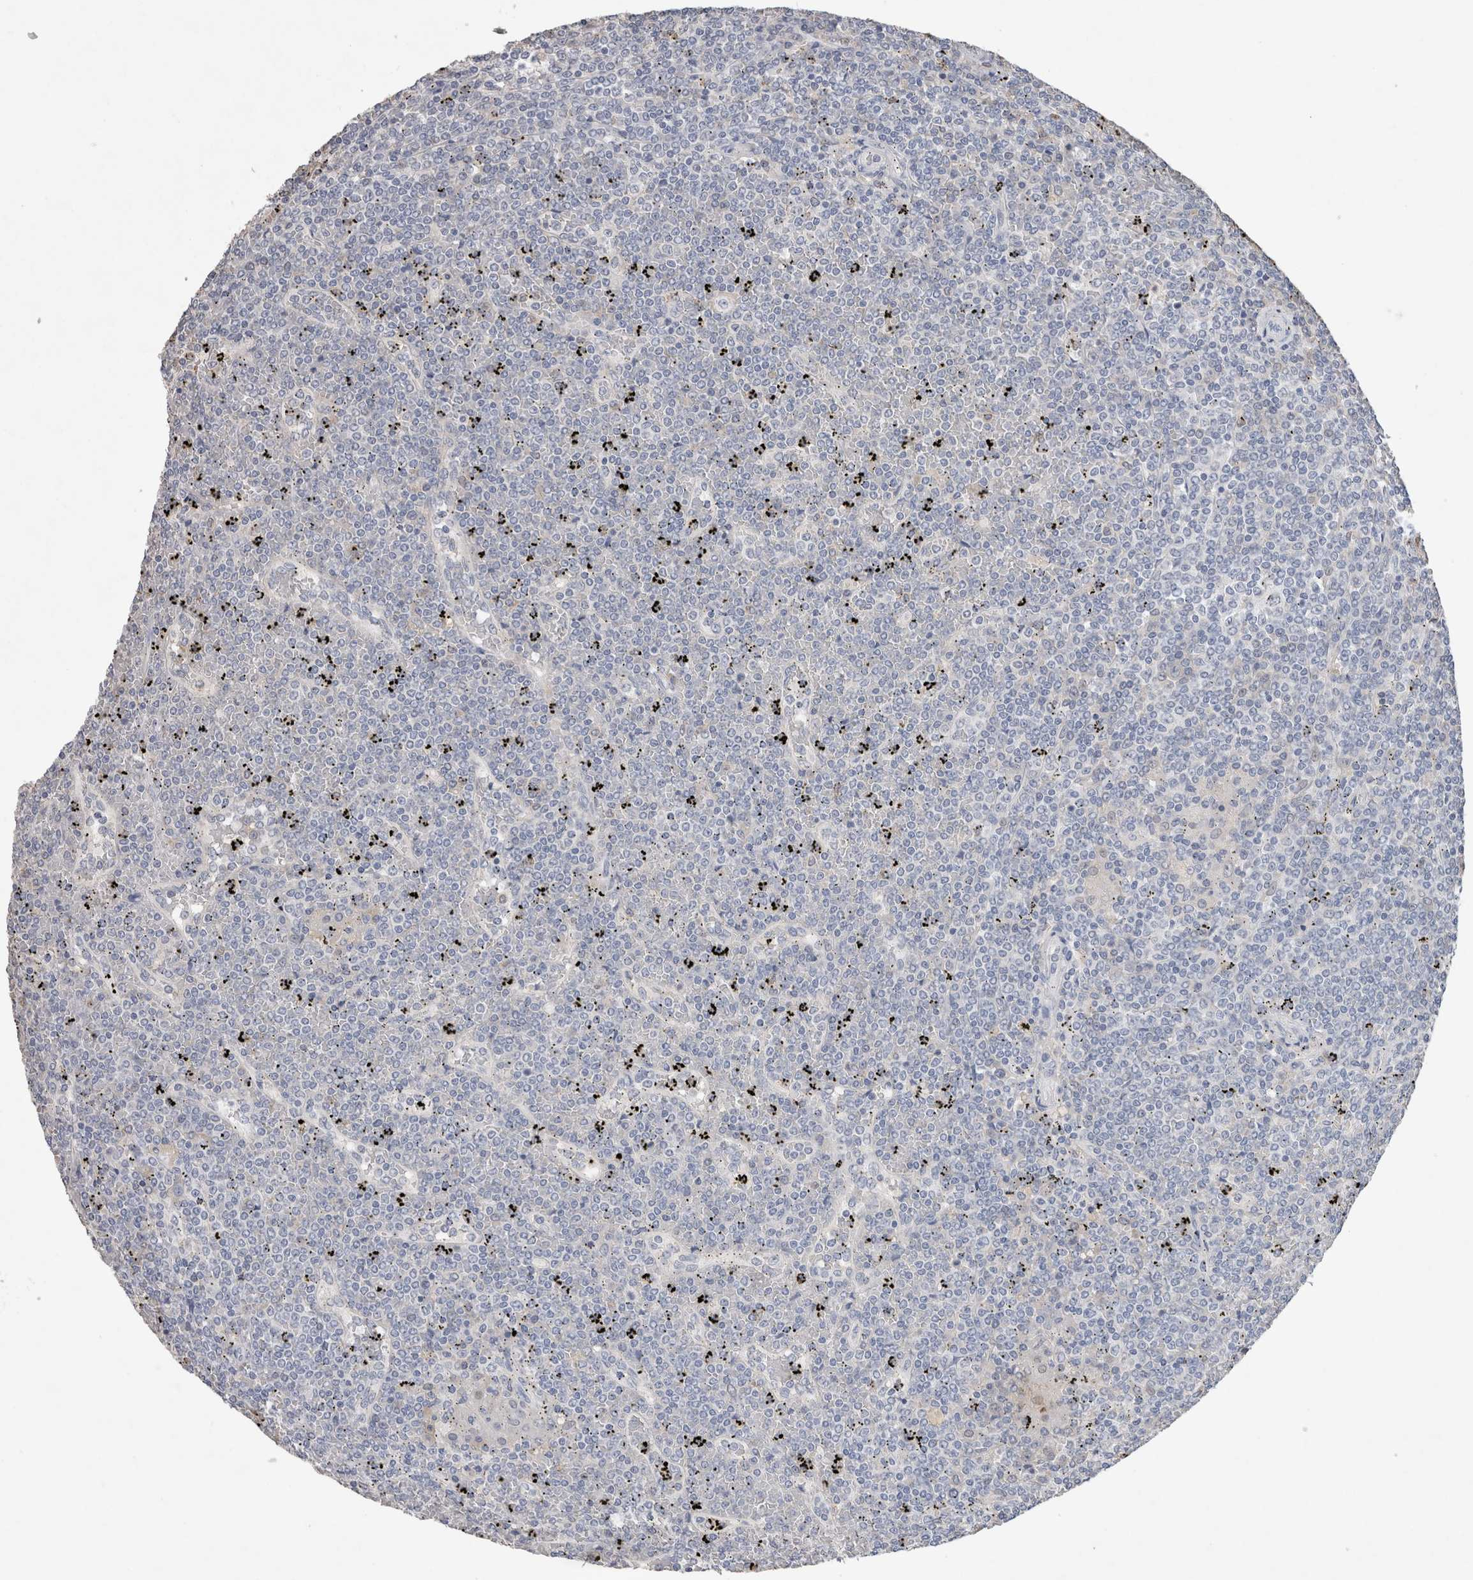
{"staining": {"intensity": "negative", "quantity": "none", "location": "none"}, "tissue": "lymphoma", "cell_type": "Tumor cells", "image_type": "cancer", "snomed": [{"axis": "morphology", "description": "Malignant lymphoma, non-Hodgkin's type, Low grade"}, {"axis": "topography", "description": "Spleen"}], "caption": "DAB (3,3'-diaminobenzidine) immunohistochemical staining of lymphoma demonstrates no significant staining in tumor cells. The staining was performed using DAB to visualize the protein expression in brown, while the nuclei were stained in blue with hematoxylin (Magnification: 20x).", "gene": "FABP7", "patient": {"sex": "female", "age": 19}}